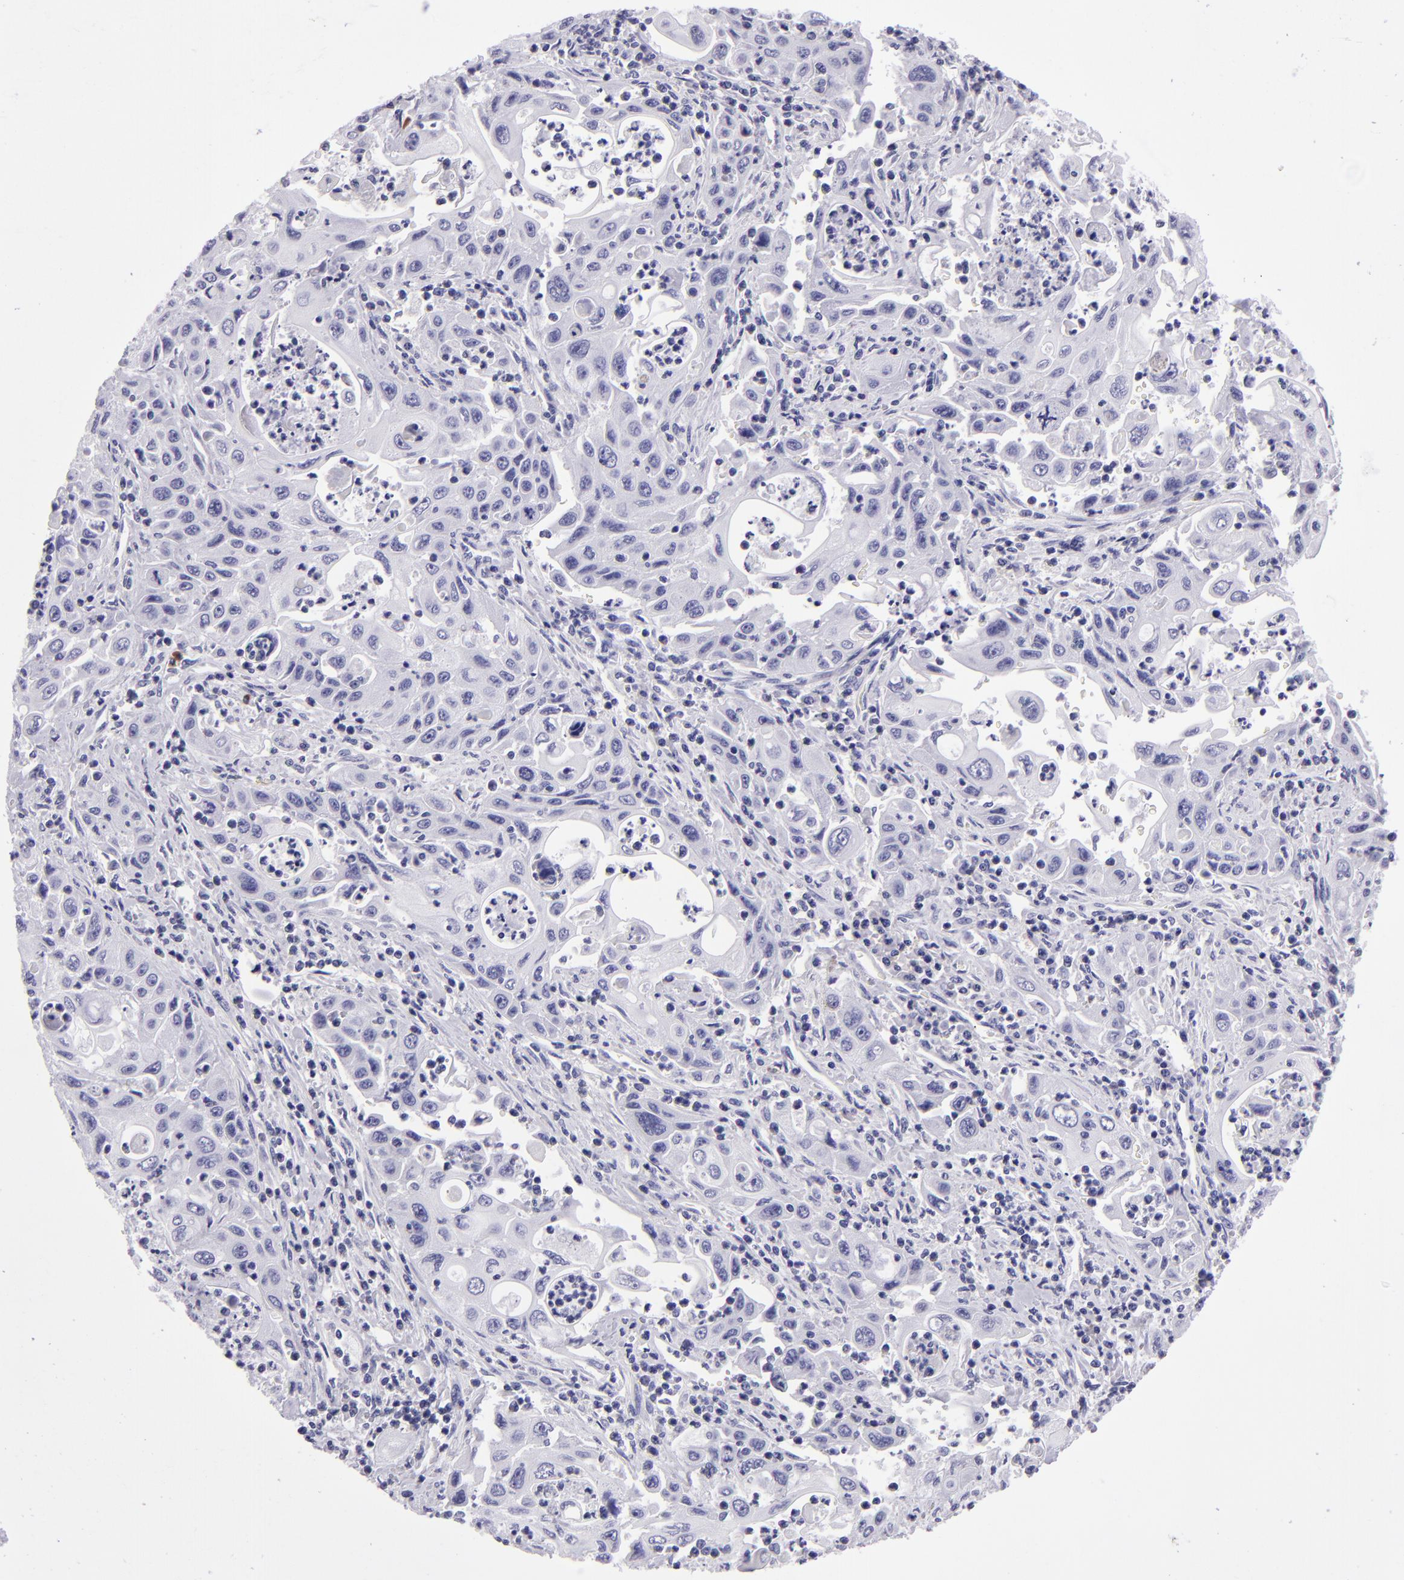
{"staining": {"intensity": "negative", "quantity": "none", "location": "none"}, "tissue": "pancreatic cancer", "cell_type": "Tumor cells", "image_type": "cancer", "snomed": [{"axis": "morphology", "description": "Adenocarcinoma, NOS"}, {"axis": "topography", "description": "Pancreas"}], "caption": "Micrograph shows no protein expression in tumor cells of pancreatic cancer (adenocarcinoma) tissue.", "gene": "TYRP1", "patient": {"sex": "male", "age": 70}}